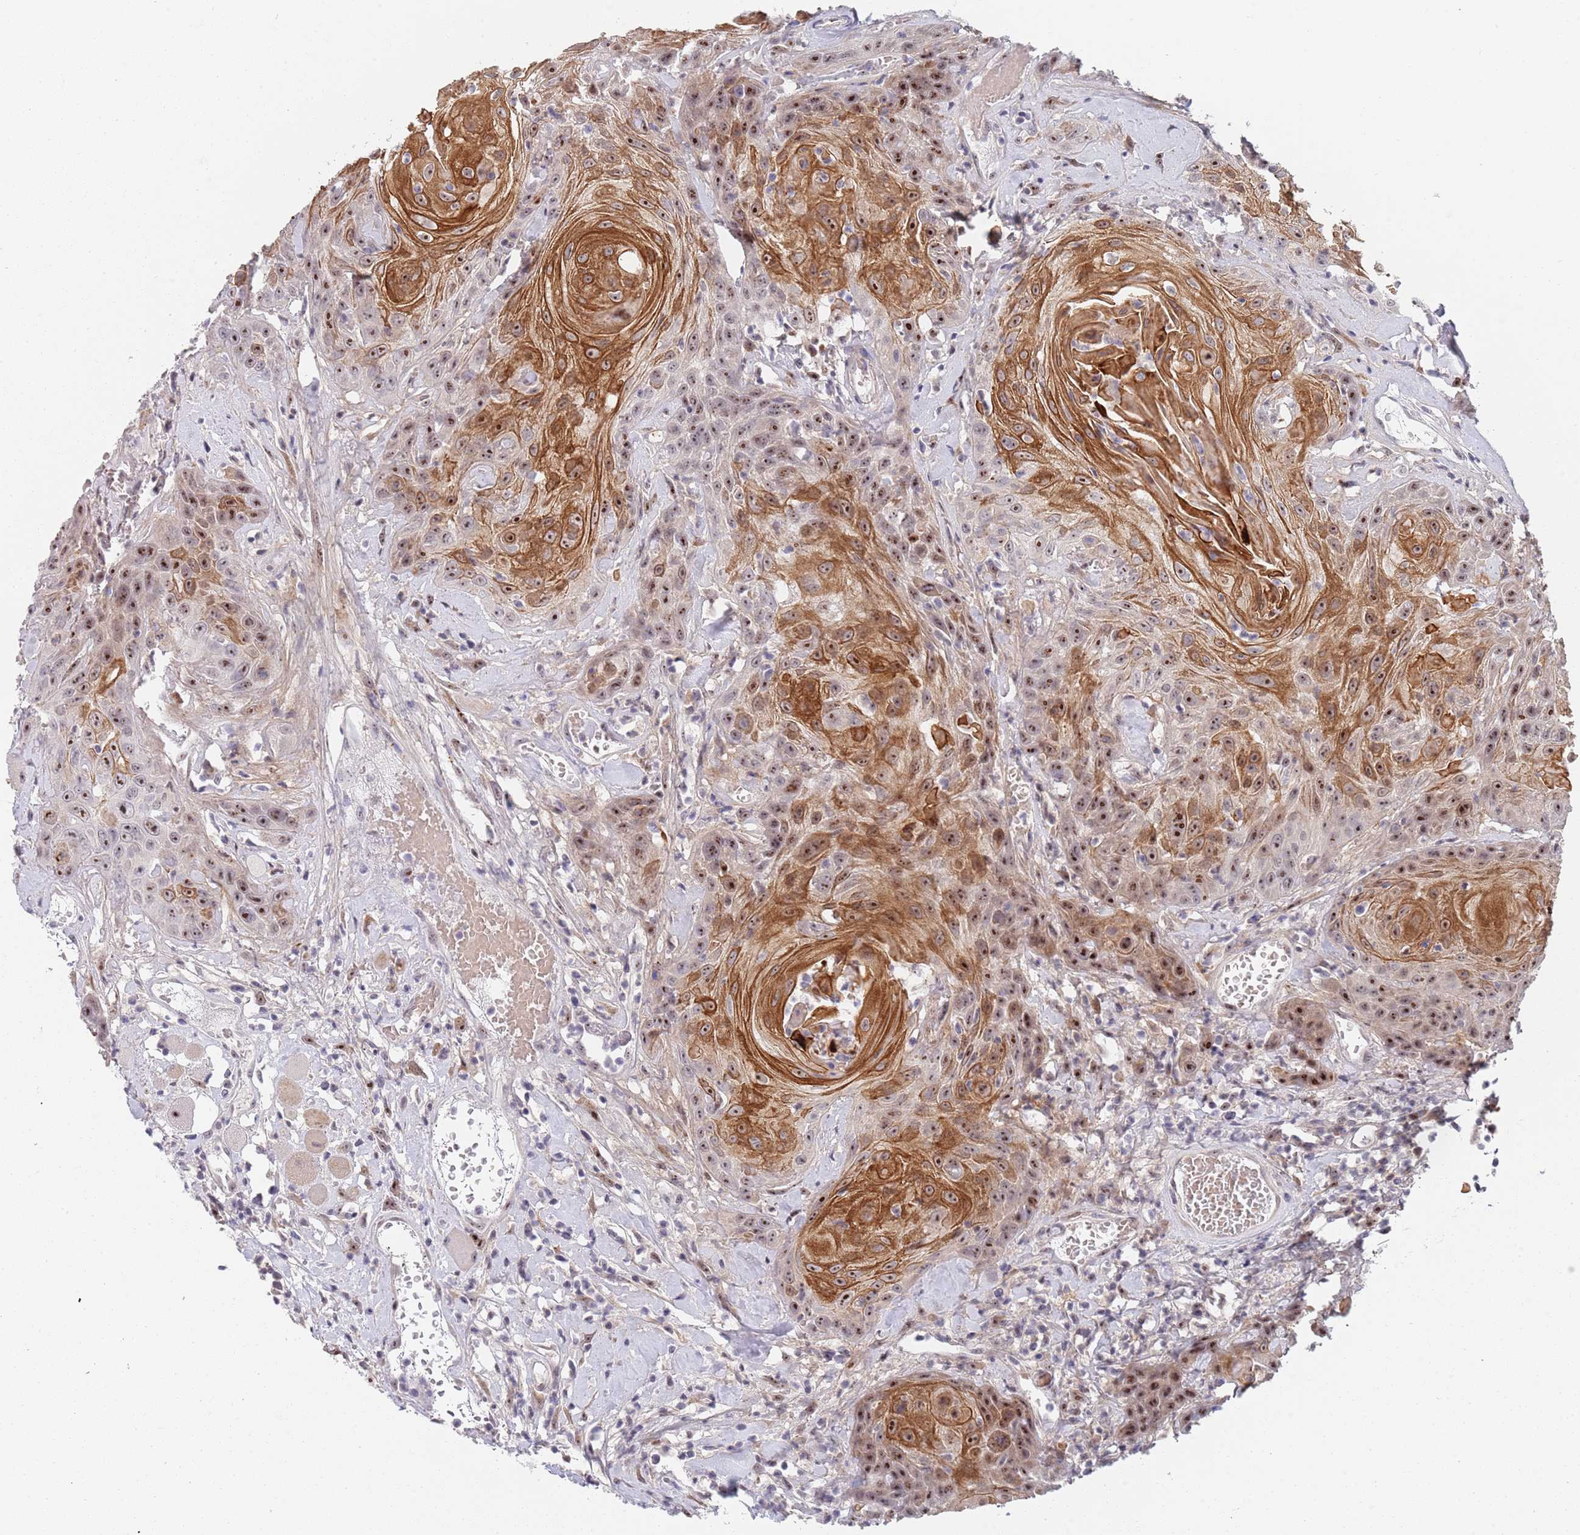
{"staining": {"intensity": "strong", "quantity": "25%-75%", "location": "cytoplasmic/membranous,nuclear"}, "tissue": "head and neck cancer", "cell_type": "Tumor cells", "image_type": "cancer", "snomed": [{"axis": "morphology", "description": "Squamous cell carcinoma, NOS"}, {"axis": "topography", "description": "Head-Neck"}], "caption": "Head and neck squamous cell carcinoma stained for a protein shows strong cytoplasmic/membranous and nuclear positivity in tumor cells. (IHC, brightfield microscopy, high magnification).", "gene": "PLCL2", "patient": {"sex": "female", "age": 59}}